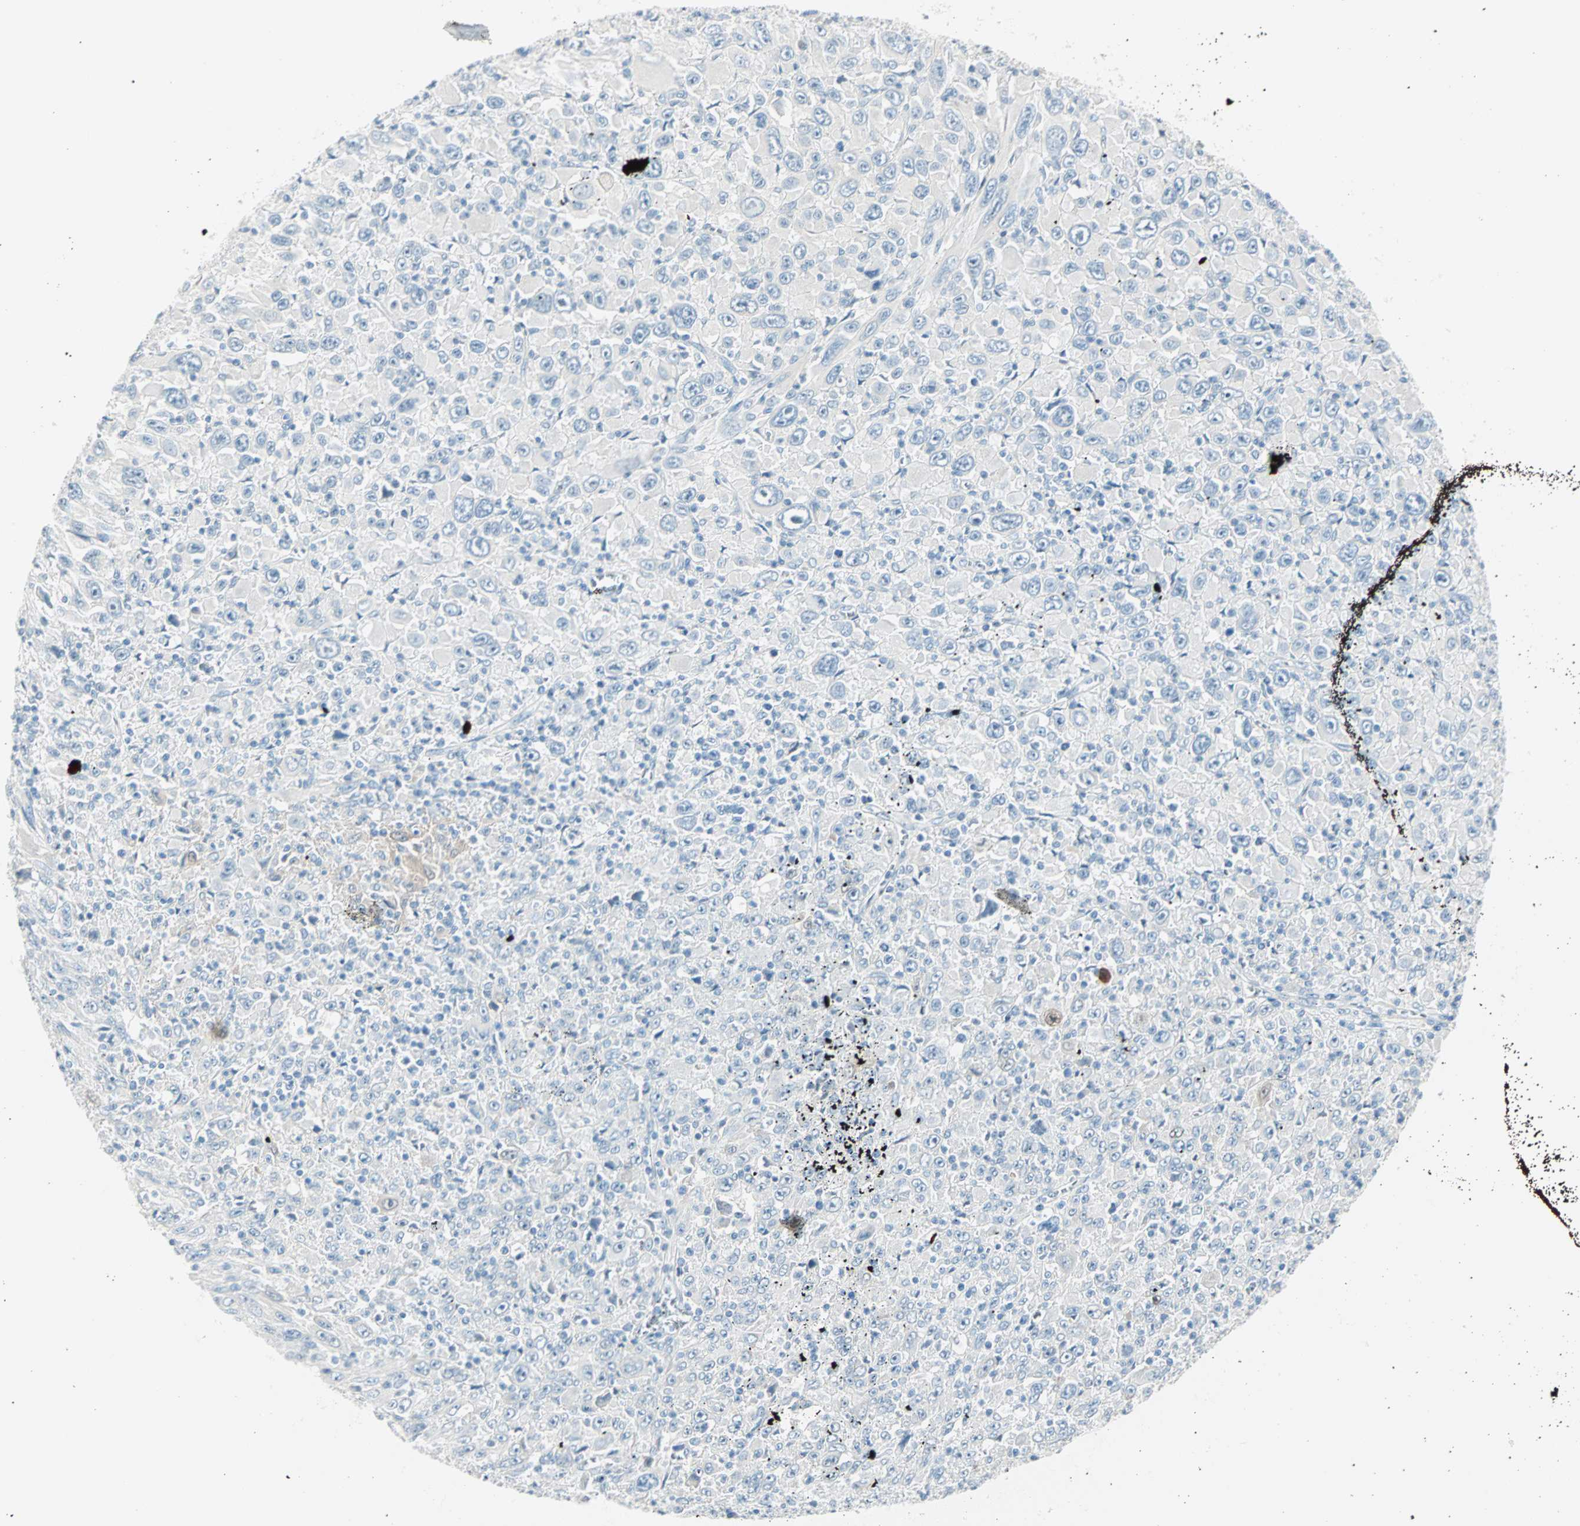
{"staining": {"intensity": "negative", "quantity": "none", "location": "none"}, "tissue": "melanoma", "cell_type": "Tumor cells", "image_type": "cancer", "snomed": [{"axis": "morphology", "description": "Malignant melanoma, Metastatic site"}, {"axis": "topography", "description": "Skin"}], "caption": "DAB immunohistochemical staining of human melanoma exhibits no significant positivity in tumor cells.", "gene": "SULT1C2", "patient": {"sex": "female", "age": 56}}